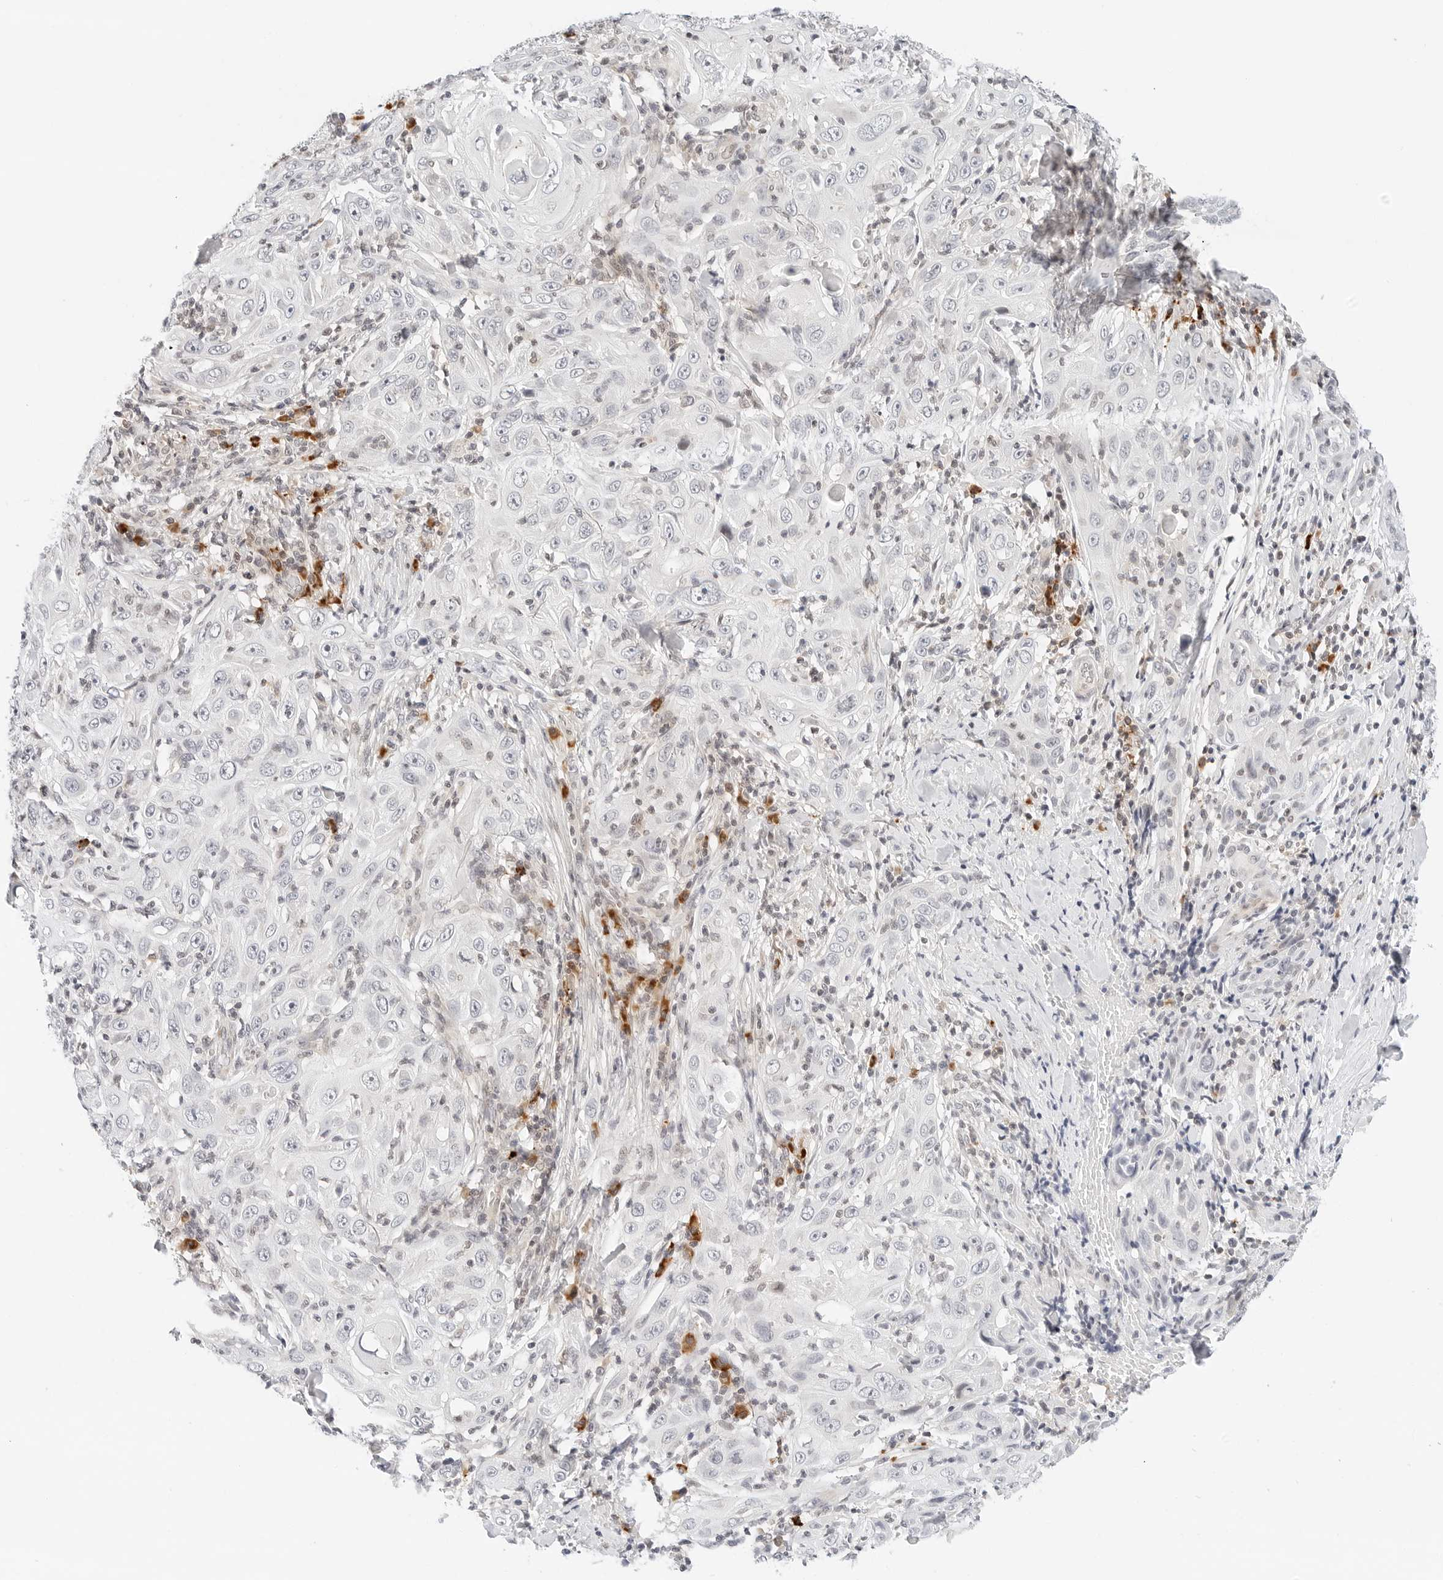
{"staining": {"intensity": "negative", "quantity": "none", "location": "none"}, "tissue": "skin cancer", "cell_type": "Tumor cells", "image_type": "cancer", "snomed": [{"axis": "morphology", "description": "Squamous cell carcinoma, NOS"}, {"axis": "topography", "description": "Skin"}], "caption": "Protein analysis of squamous cell carcinoma (skin) reveals no significant positivity in tumor cells. Brightfield microscopy of IHC stained with DAB (brown) and hematoxylin (blue), captured at high magnification.", "gene": "PARP10", "patient": {"sex": "female", "age": 88}}